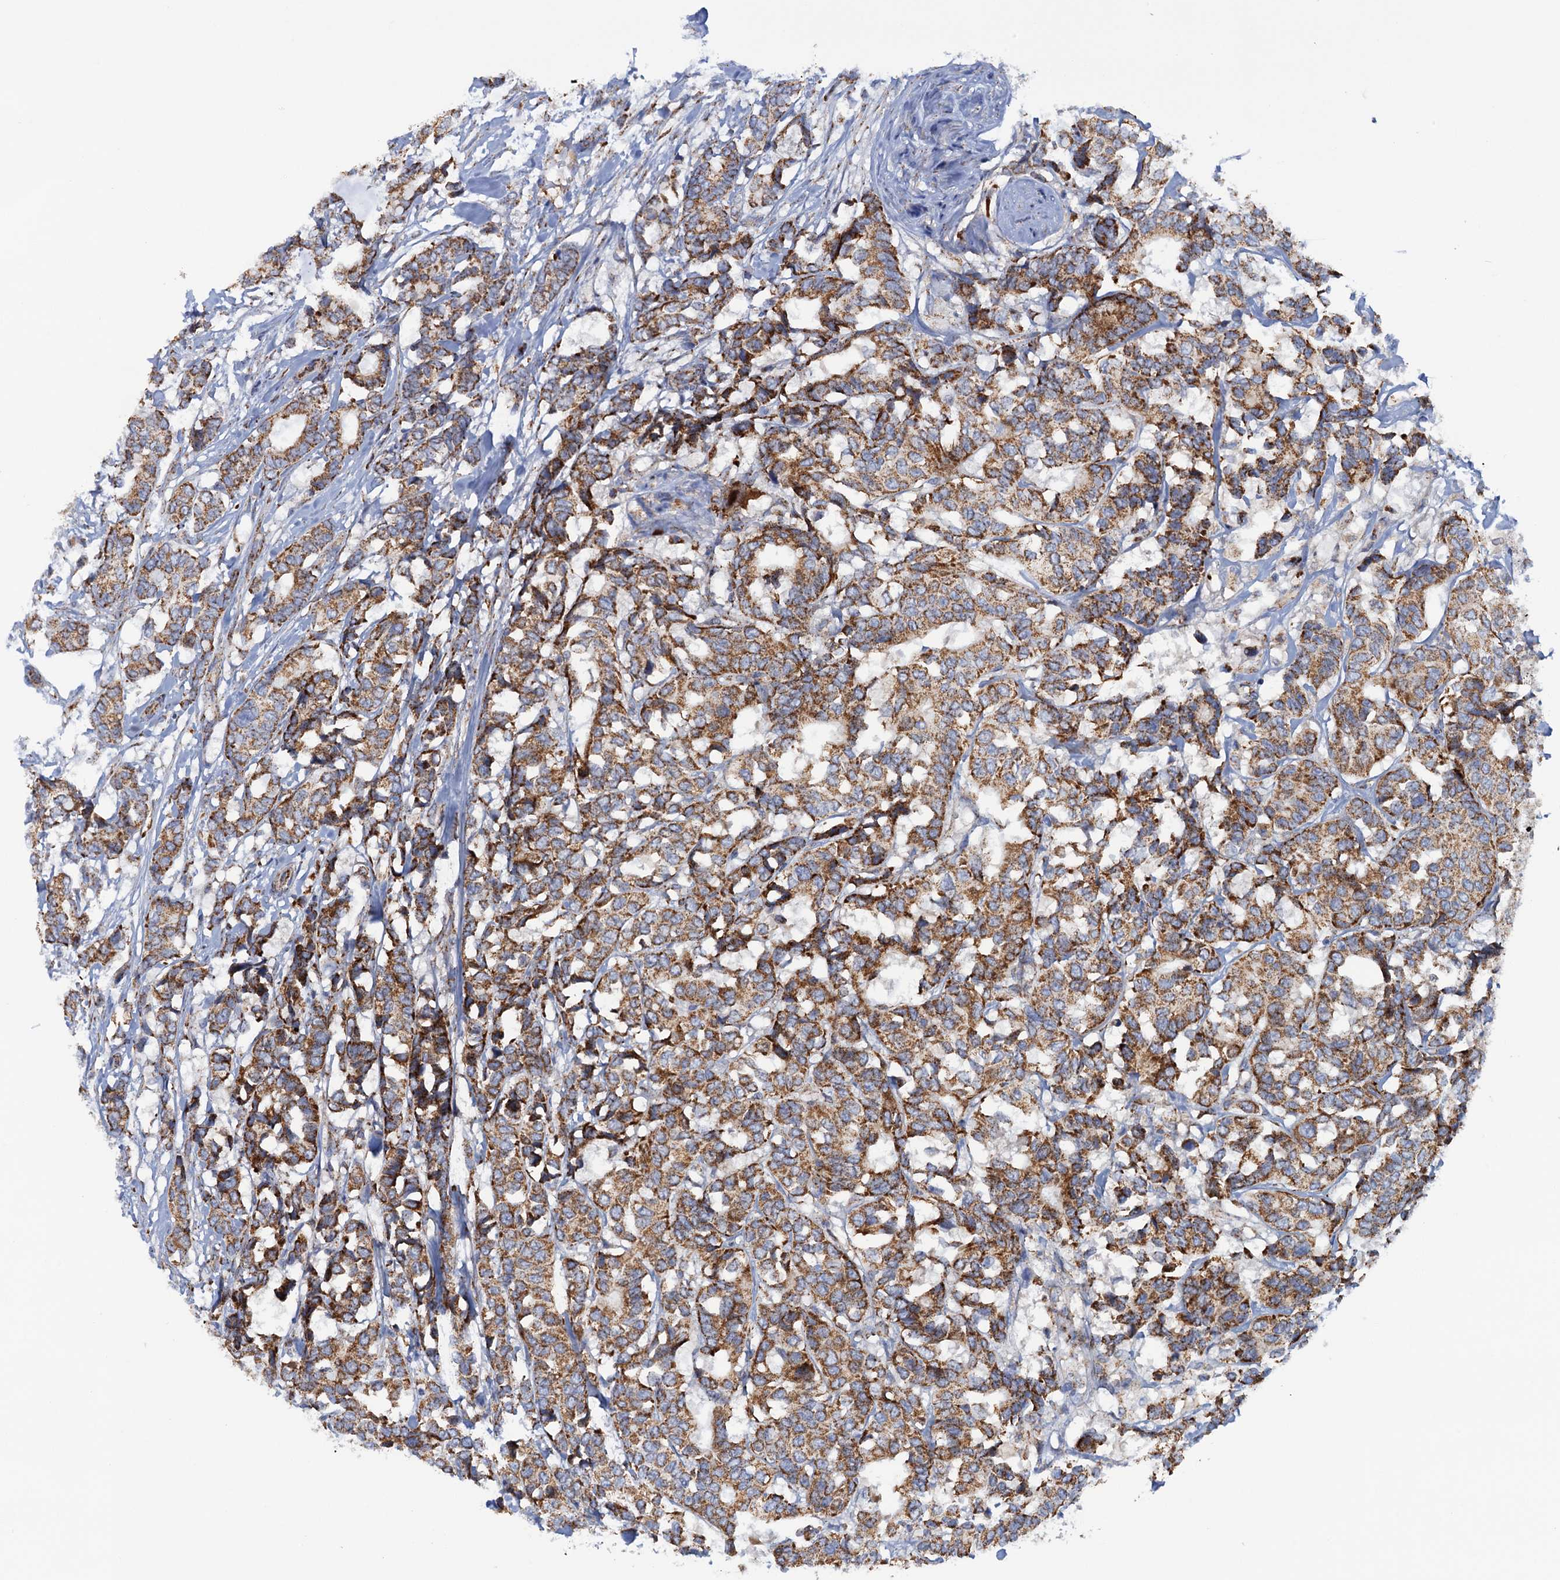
{"staining": {"intensity": "moderate", "quantity": ">75%", "location": "cytoplasmic/membranous"}, "tissue": "breast cancer", "cell_type": "Tumor cells", "image_type": "cancer", "snomed": [{"axis": "morphology", "description": "Duct carcinoma"}, {"axis": "topography", "description": "Breast"}], "caption": "About >75% of tumor cells in breast cancer (invasive ductal carcinoma) show moderate cytoplasmic/membranous protein positivity as visualized by brown immunohistochemical staining.", "gene": "GTPBP3", "patient": {"sex": "female", "age": 87}}